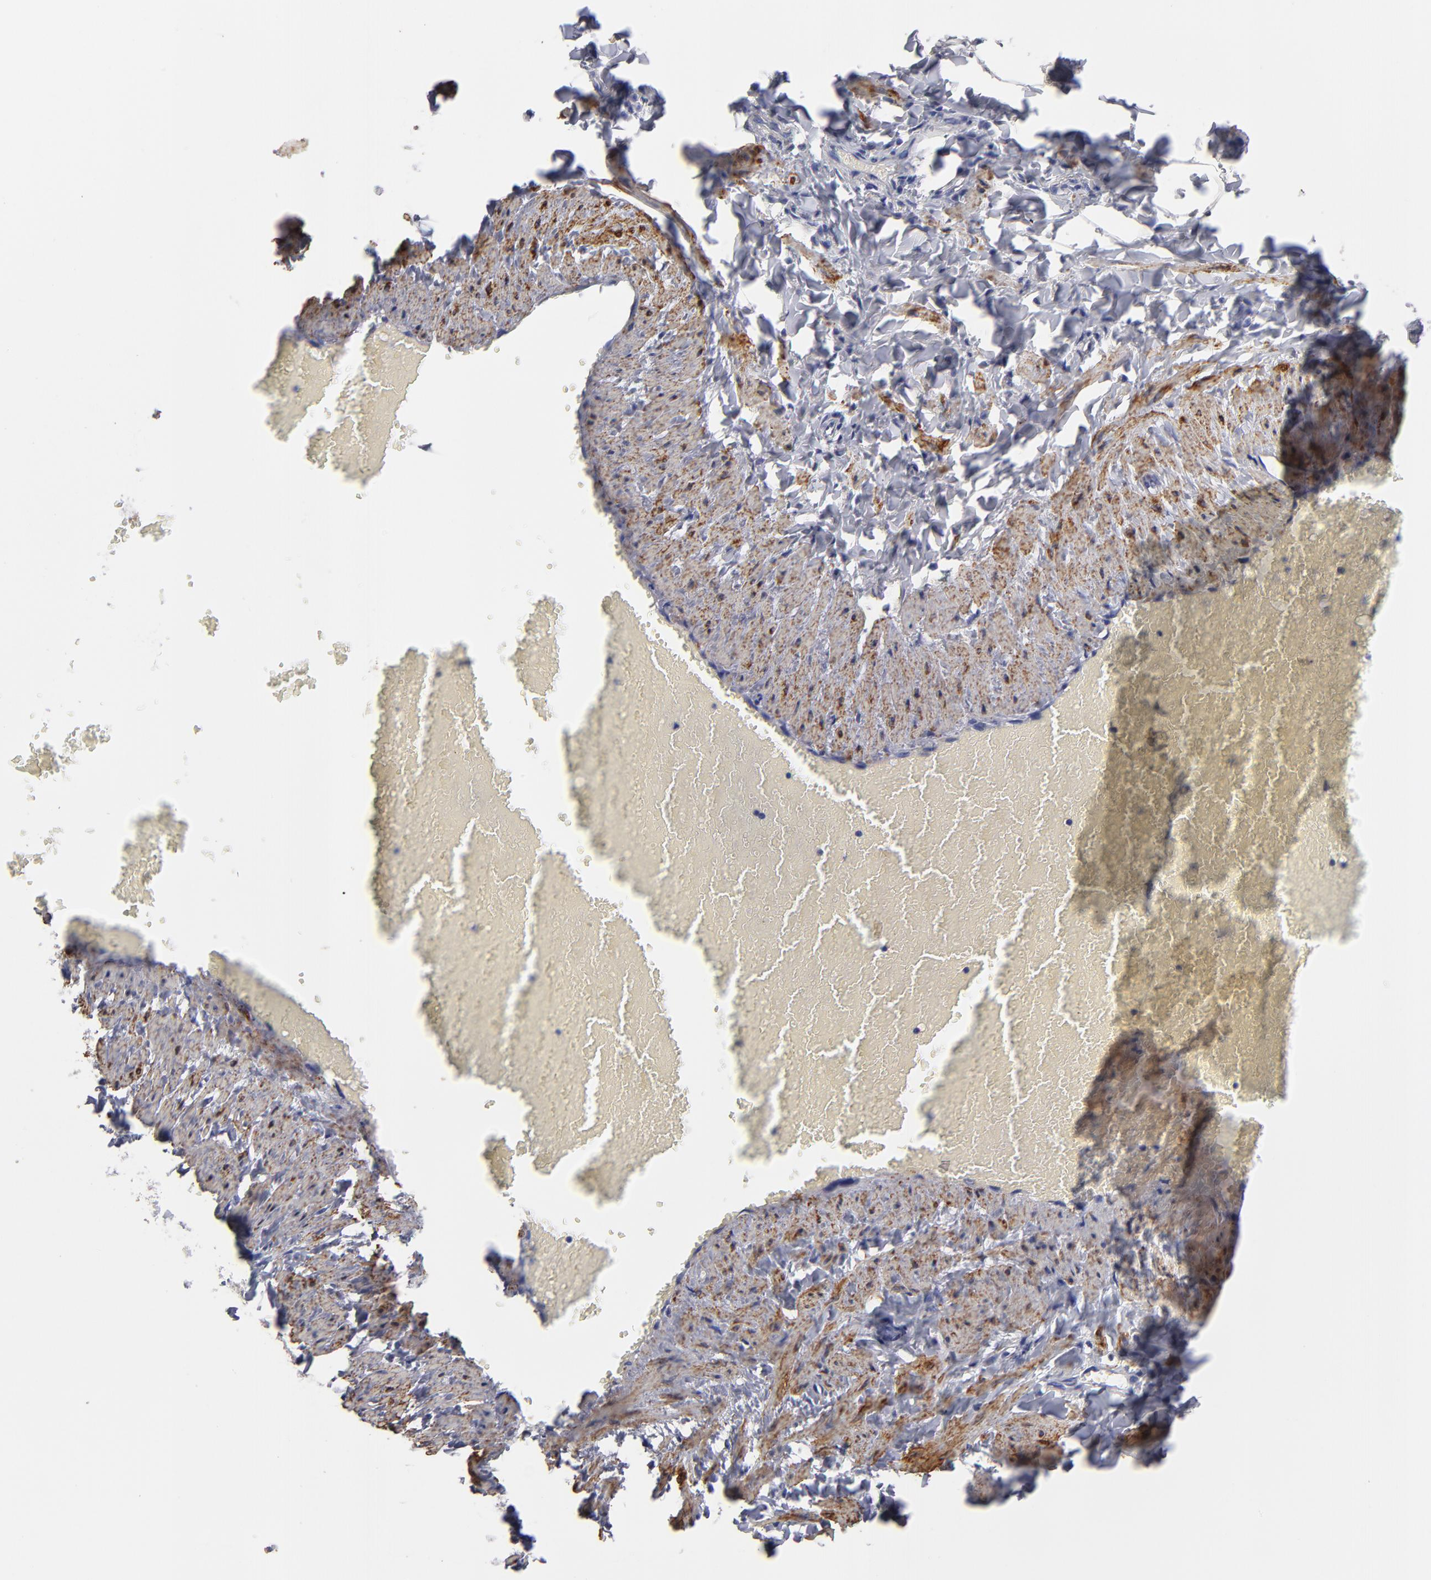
{"staining": {"intensity": "negative", "quantity": "none", "location": "none"}, "tissue": "adipose tissue", "cell_type": "Adipocytes", "image_type": "normal", "snomed": [{"axis": "morphology", "description": "Normal tissue, NOS"}, {"axis": "topography", "description": "Vascular tissue"}], "caption": "The histopathology image shows no staining of adipocytes in normal adipose tissue.", "gene": "SLMAP", "patient": {"sex": "male", "age": 41}}